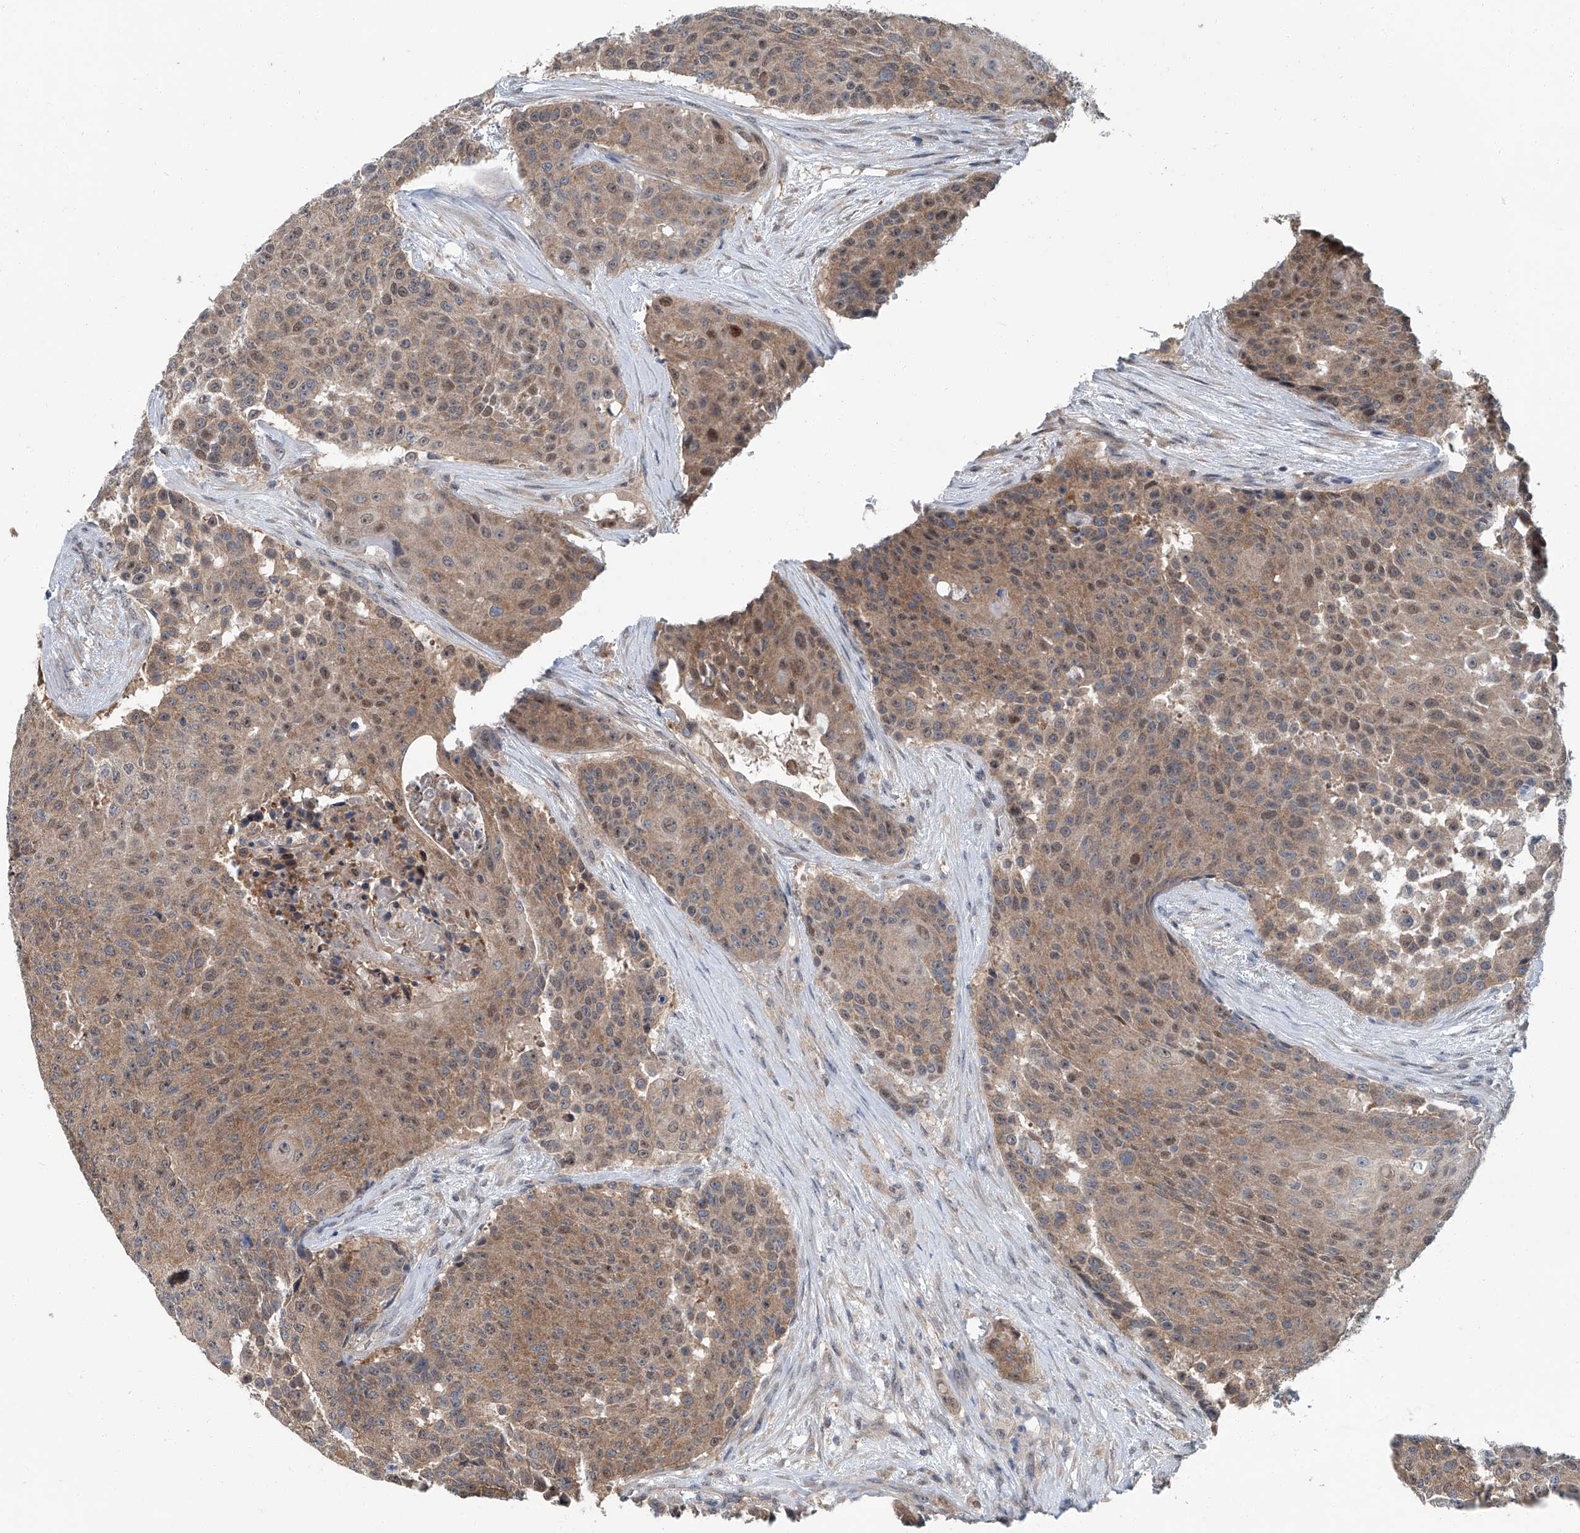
{"staining": {"intensity": "moderate", "quantity": ">75%", "location": "cytoplasmic/membranous,nuclear"}, "tissue": "urothelial cancer", "cell_type": "Tumor cells", "image_type": "cancer", "snomed": [{"axis": "morphology", "description": "Urothelial carcinoma, High grade"}, {"axis": "topography", "description": "Urinary bladder"}], "caption": "This histopathology image reveals IHC staining of human urothelial cancer, with medium moderate cytoplasmic/membranous and nuclear positivity in approximately >75% of tumor cells.", "gene": "CLK1", "patient": {"sex": "female", "age": 63}}